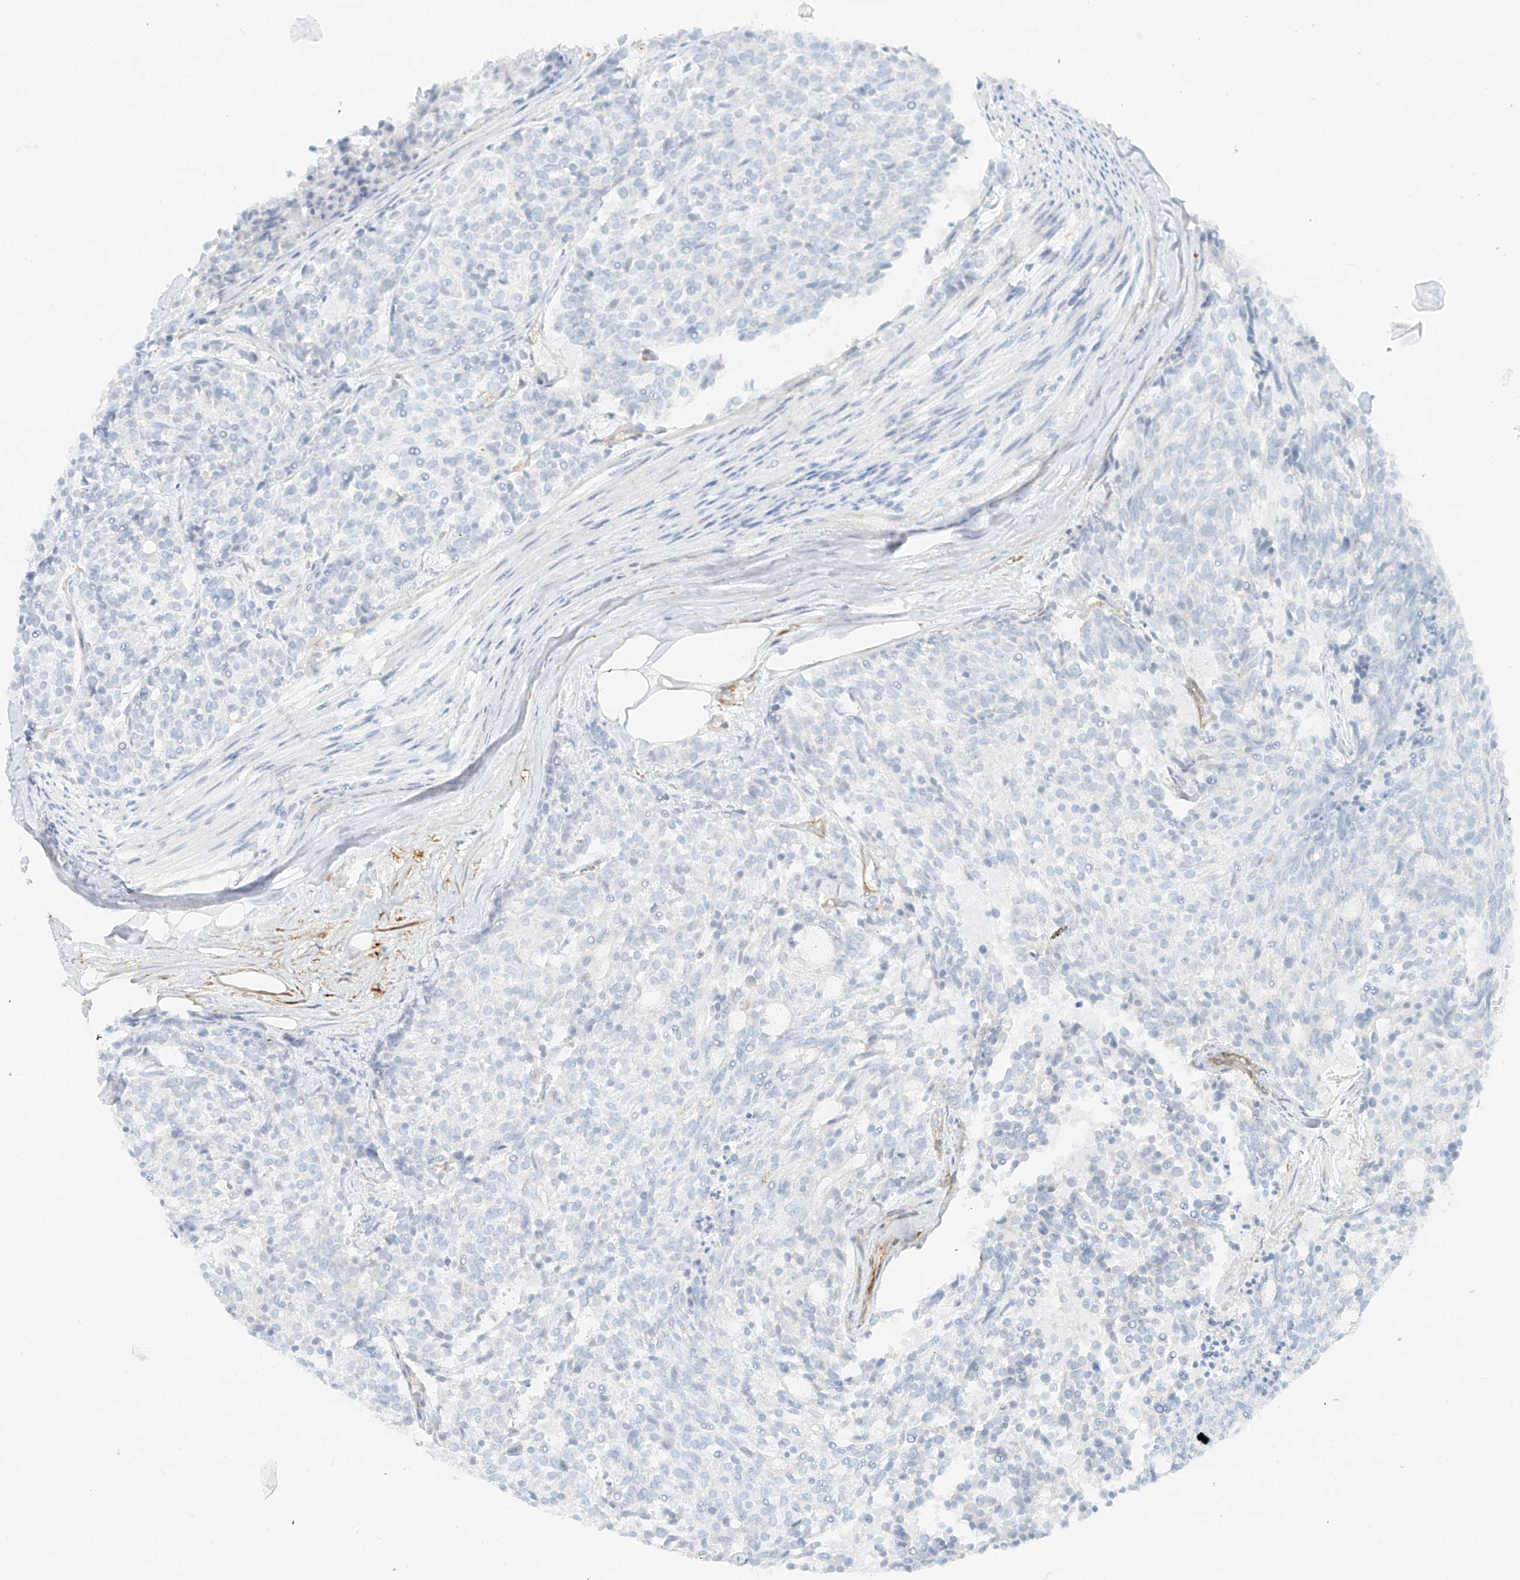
{"staining": {"intensity": "negative", "quantity": "none", "location": "none"}, "tissue": "carcinoid", "cell_type": "Tumor cells", "image_type": "cancer", "snomed": [{"axis": "morphology", "description": "Carcinoid, malignant, NOS"}, {"axis": "topography", "description": "Pancreas"}], "caption": "DAB immunohistochemical staining of human carcinoid displays no significant positivity in tumor cells.", "gene": "SMCP", "patient": {"sex": "female", "age": 54}}